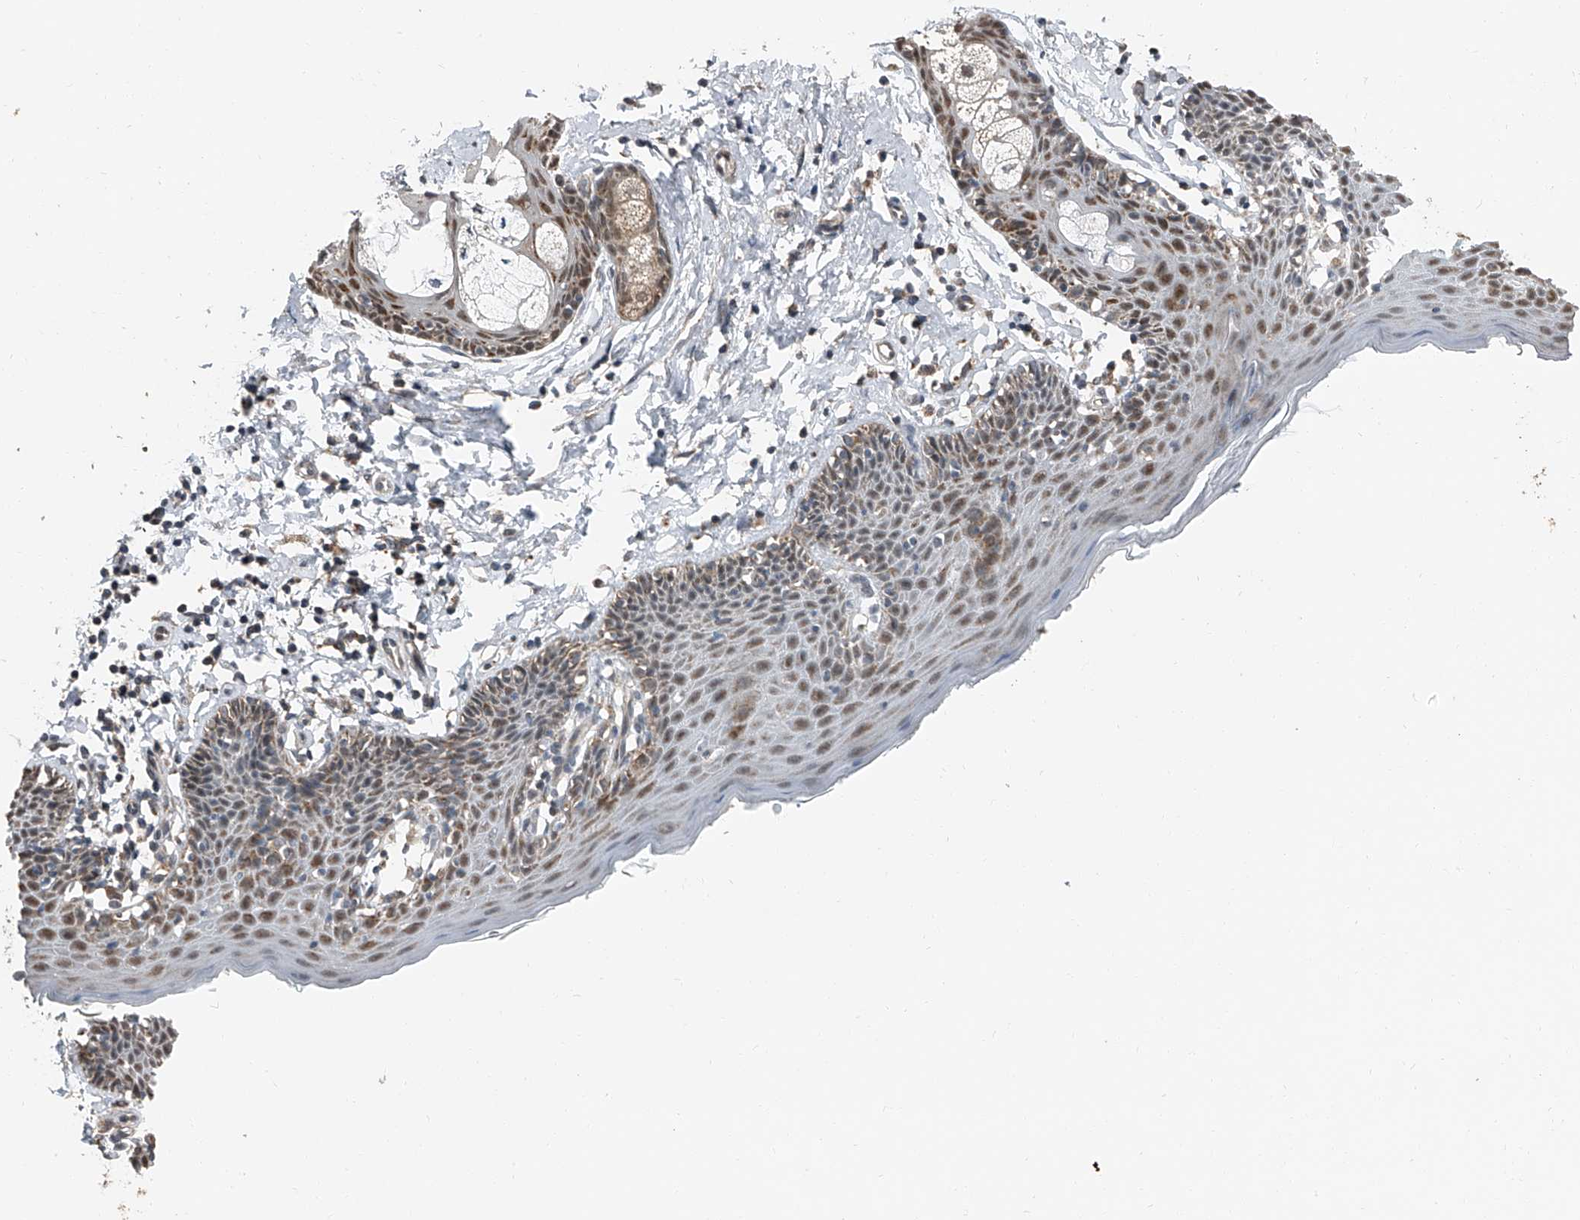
{"staining": {"intensity": "moderate", "quantity": "25%-75%", "location": "cytoplasmic/membranous,nuclear"}, "tissue": "skin", "cell_type": "Epidermal cells", "image_type": "normal", "snomed": [{"axis": "morphology", "description": "Normal tissue, NOS"}, {"axis": "topography", "description": "Vulva"}], "caption": "The immunohistochemical stain shows moderate cytoplasmic/membranous,nuclear positivity in epidermal cells of unremarkable skin. The protein is stained brown, and the nuclei are stained in blue (DAB IHC with brightfield microscopy, high magnification).", "gene": "CHRNA7", "patient": {"sex": "female", "age": 66}}